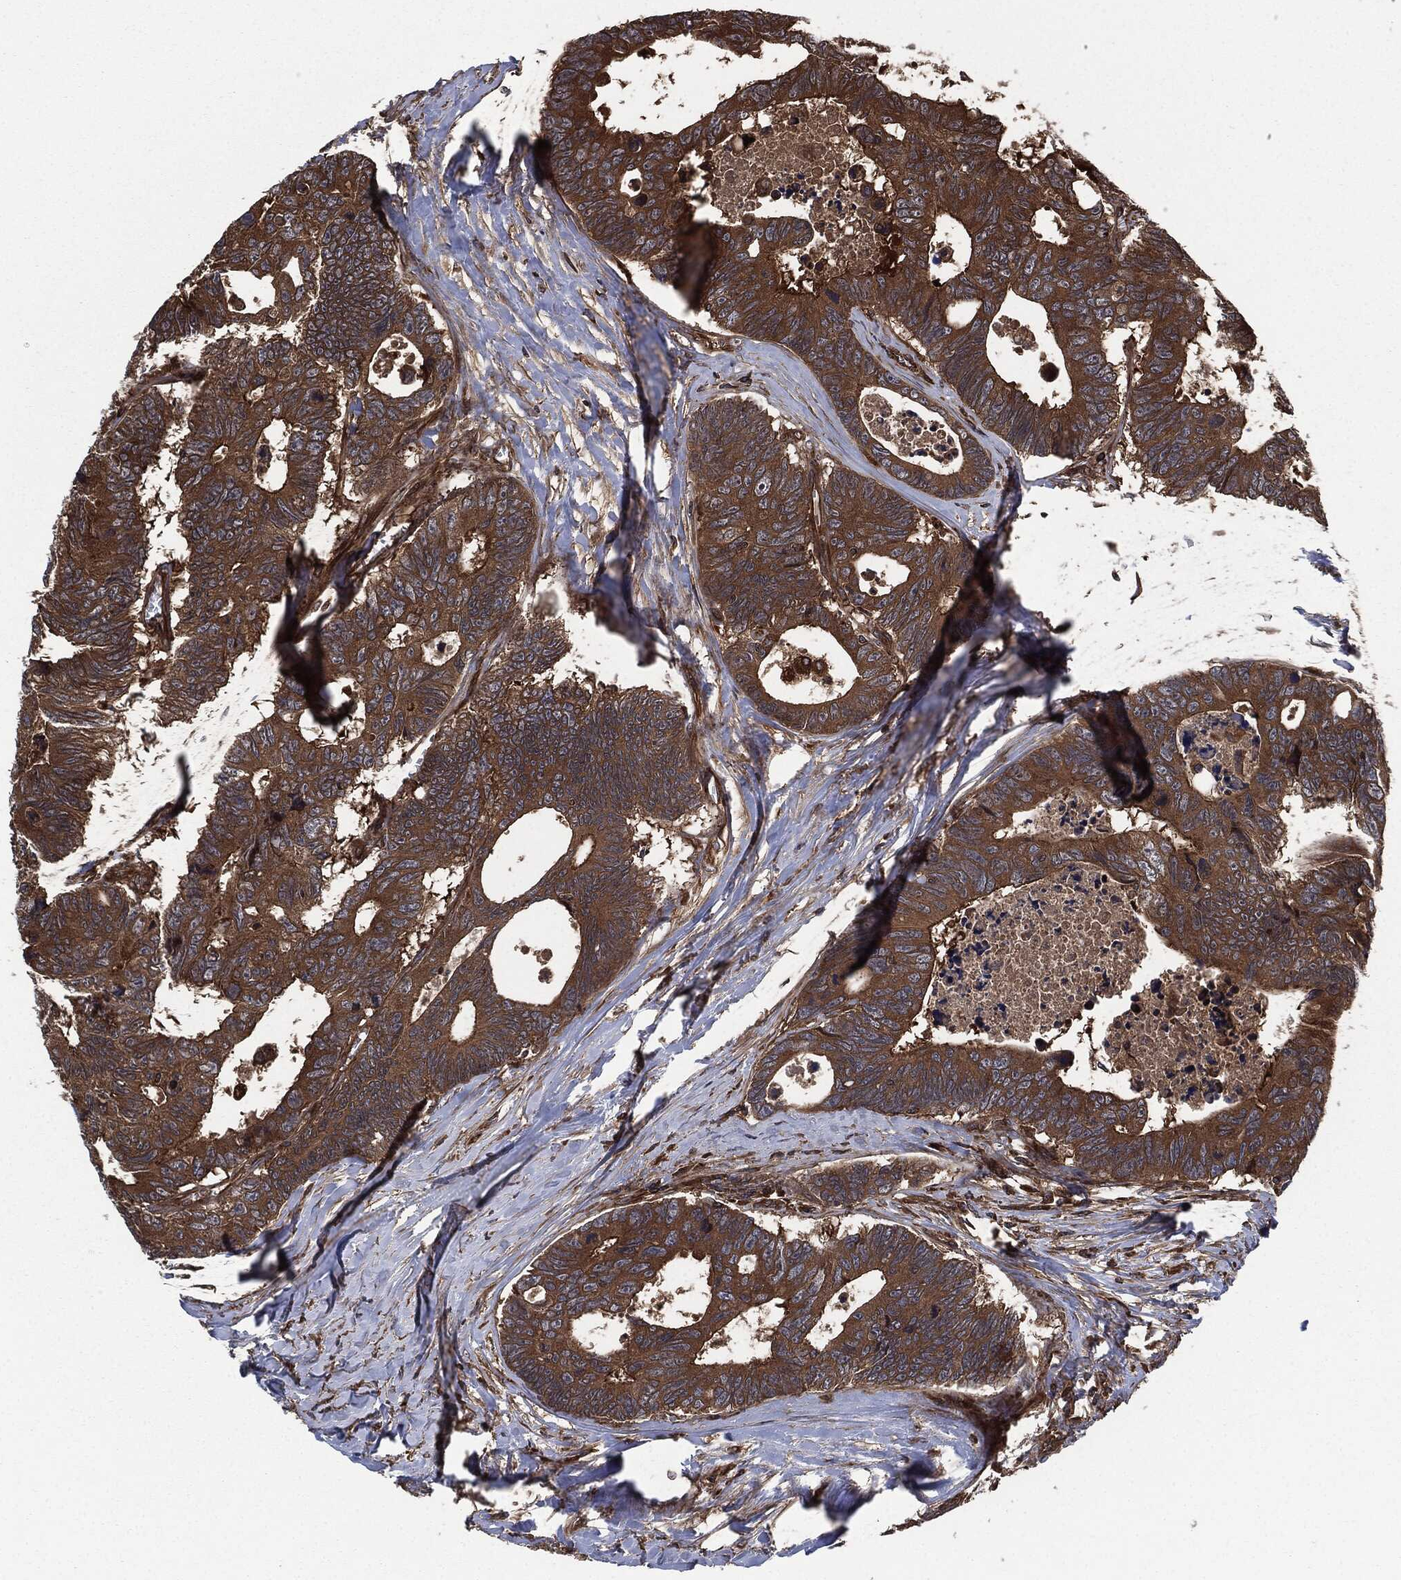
{"staining": {"intensity": "strong", "quantity": ">75%", "location": "cytoplasmic/membranous"}, "tissue": "colorectal cancer", "cell_type": "Tumor cells", "image_type": "cancer", "snomed": [{"axis": "morphology", "description": "Adenocarcinoma, NOS"}, {"axis": "topography", "description": "Colon"}], "caption": "DAB immunohistochemical staining of human adenocarcinoma (colorectal) displays strong cytoplasmic/membranous protein staining in about >75% of tumor cells.", "gene": "RAP1GDS1", "patient": {"sex": "female", "age": 77}}